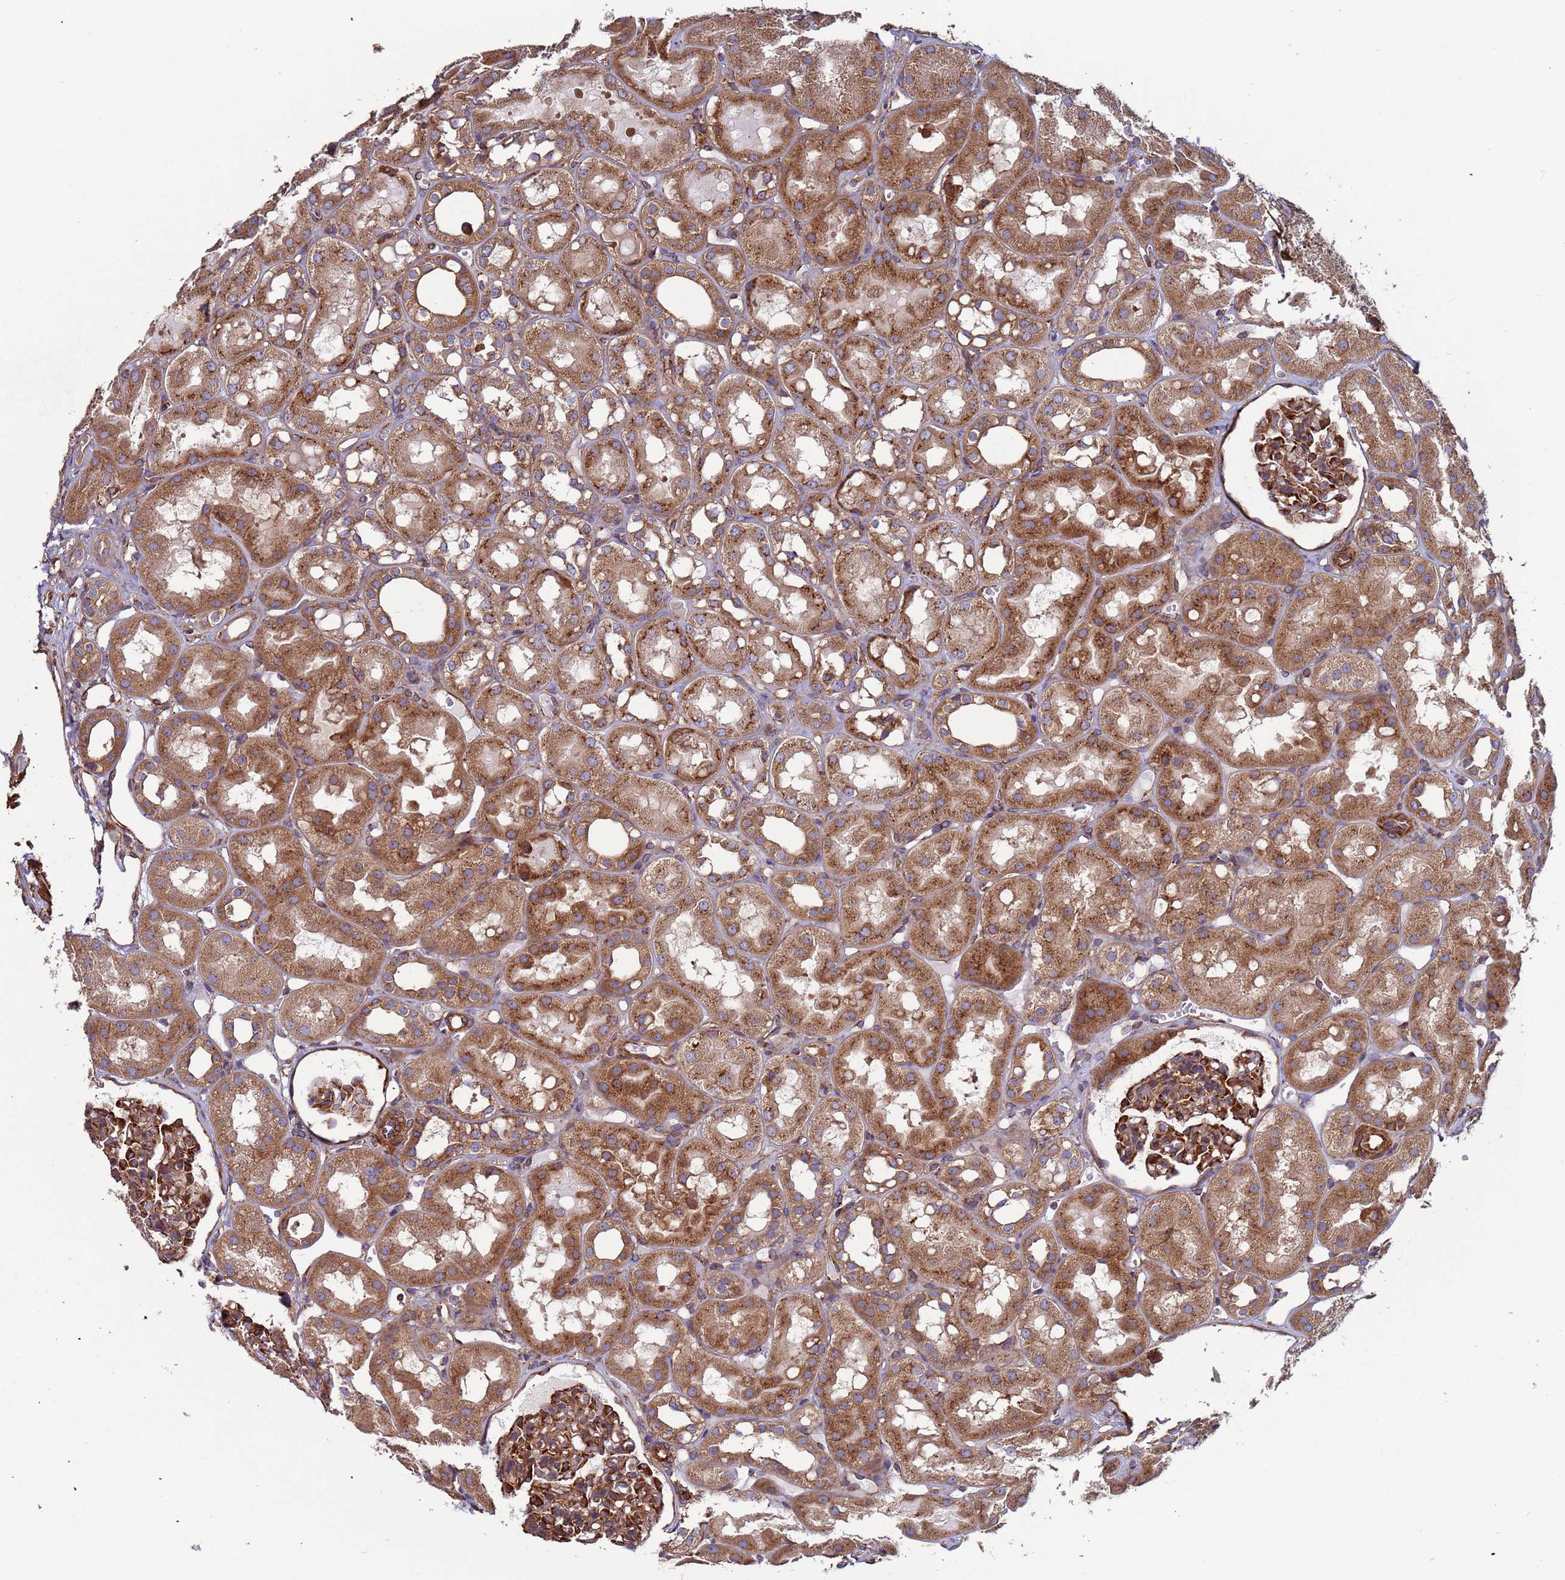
{"staining": {"intensity": "strong", "quantity": ">75%", "location": "cytoplasmic/membranous"}, "tissue": "kidney", "cell_type": "Cells in glomeruli", "image_type": "normal", "snomed": [{"axis": "morphology", "description": "Normal tissue, NOS"}, {"axis": "topography", "description": "Kidney"}], "caption": "Cells in glomeruli display strong cytoplasmic/membranous positivity in approximately >75% of cells in normal kidney. The protein of interest is stained brown, and the nuclei are stained in blue (DAB (3,3'-diaminobenzidine) IHC with brightfield microscopy, high magnification).", "gene": "ZBTB39", "patient": {"sex": "male", "age": 16}}